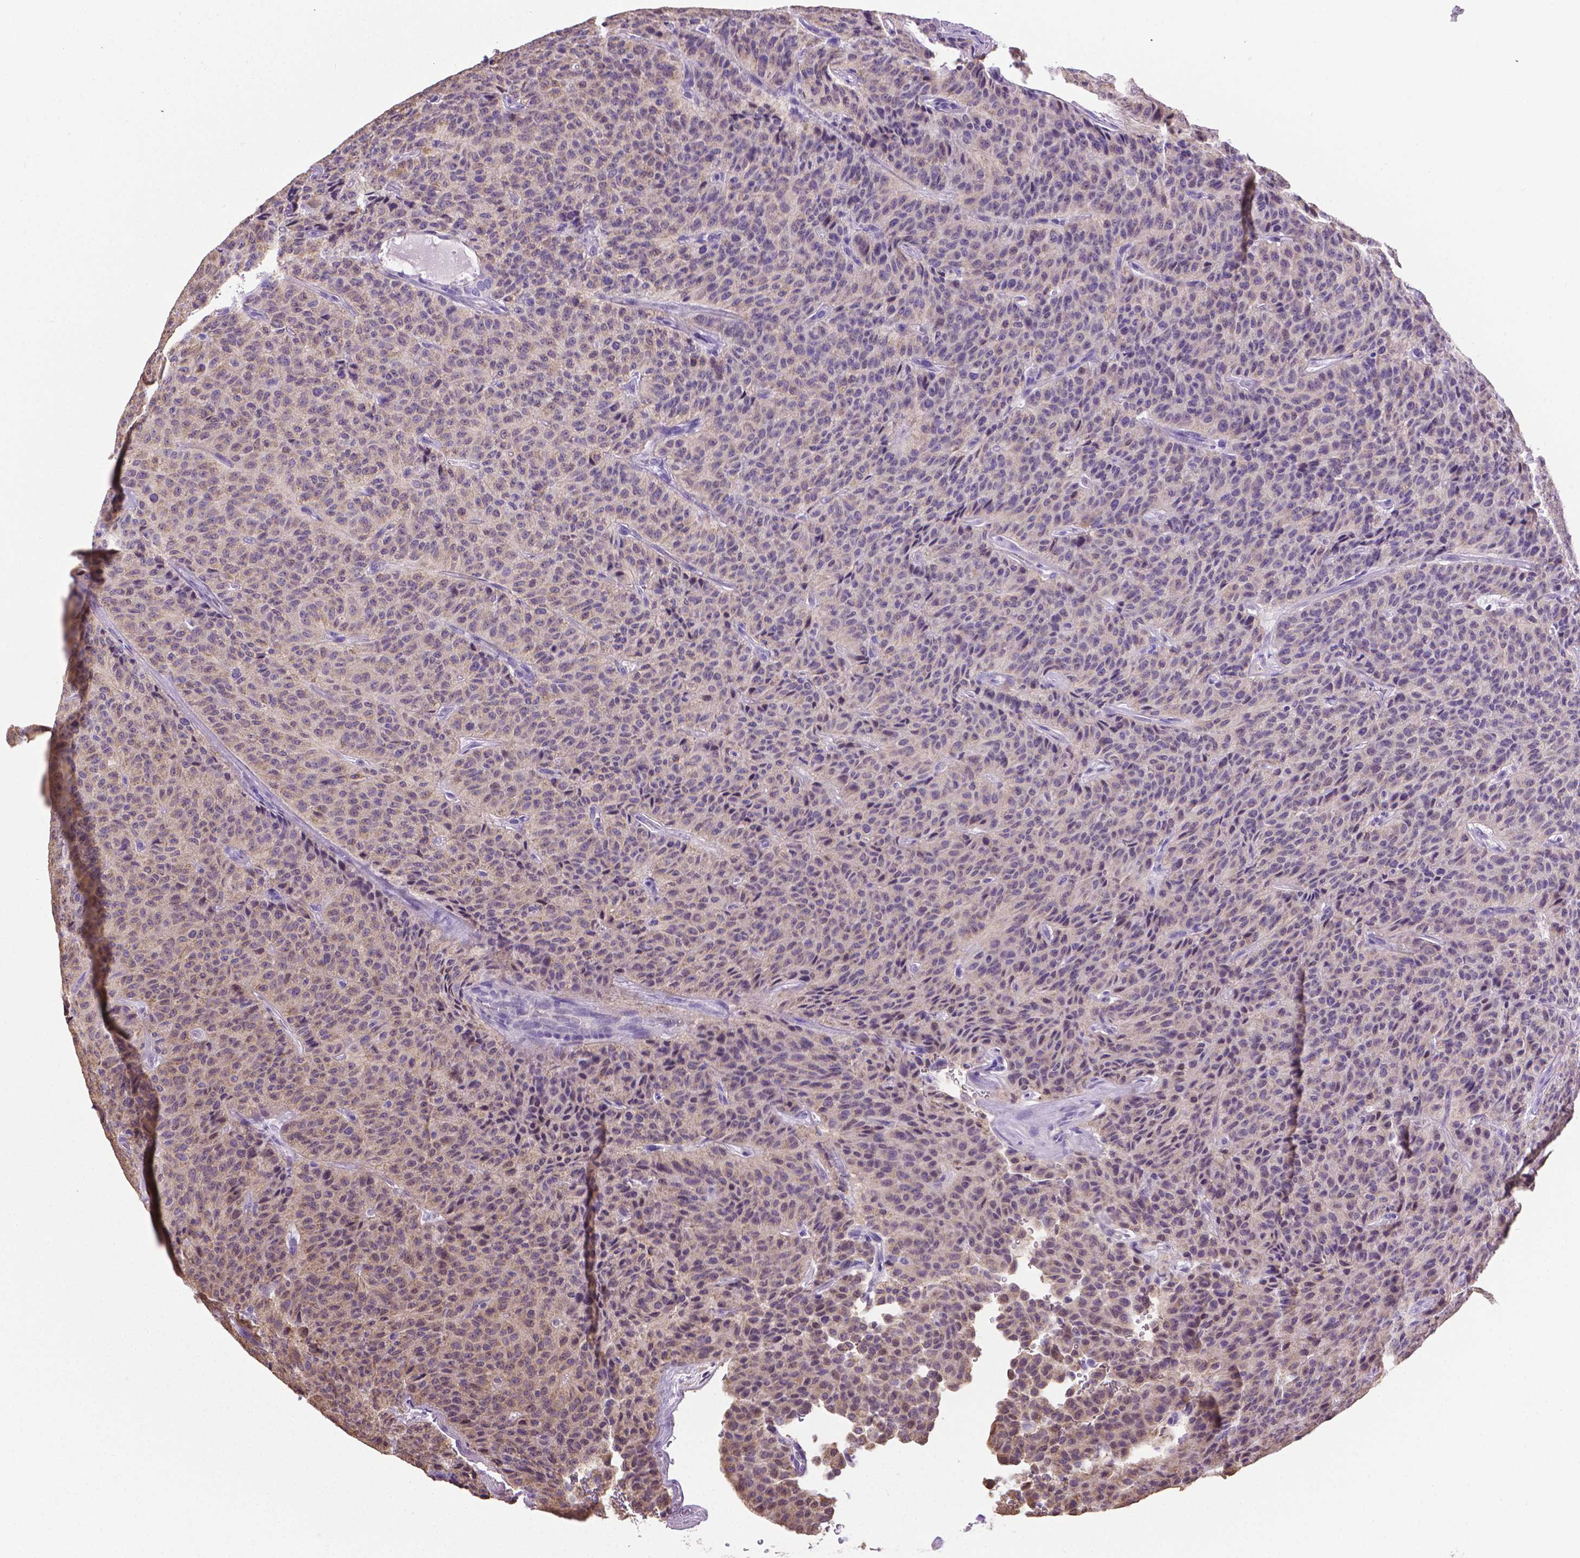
{"staining": {"intensity": "weak", "quantity": "<25%", "location": "cytoplasmic/membranous,nuclear"}, "tissue": "carcinoid", "cell_type": "Tumor cells", "image_type": "cancer", "snomed": [{"axis": "morphology", "description": "Carcinoid, malignant, NOS"}, {"axis": "topography", "description": "Lung"}], "caption": "Immunohistochemical staining of carcinoid (malignant) exhibits no significant positivity in tumor cells.", "gene": "PNMA2", "patient": {"sex": "male", "age": 71}}